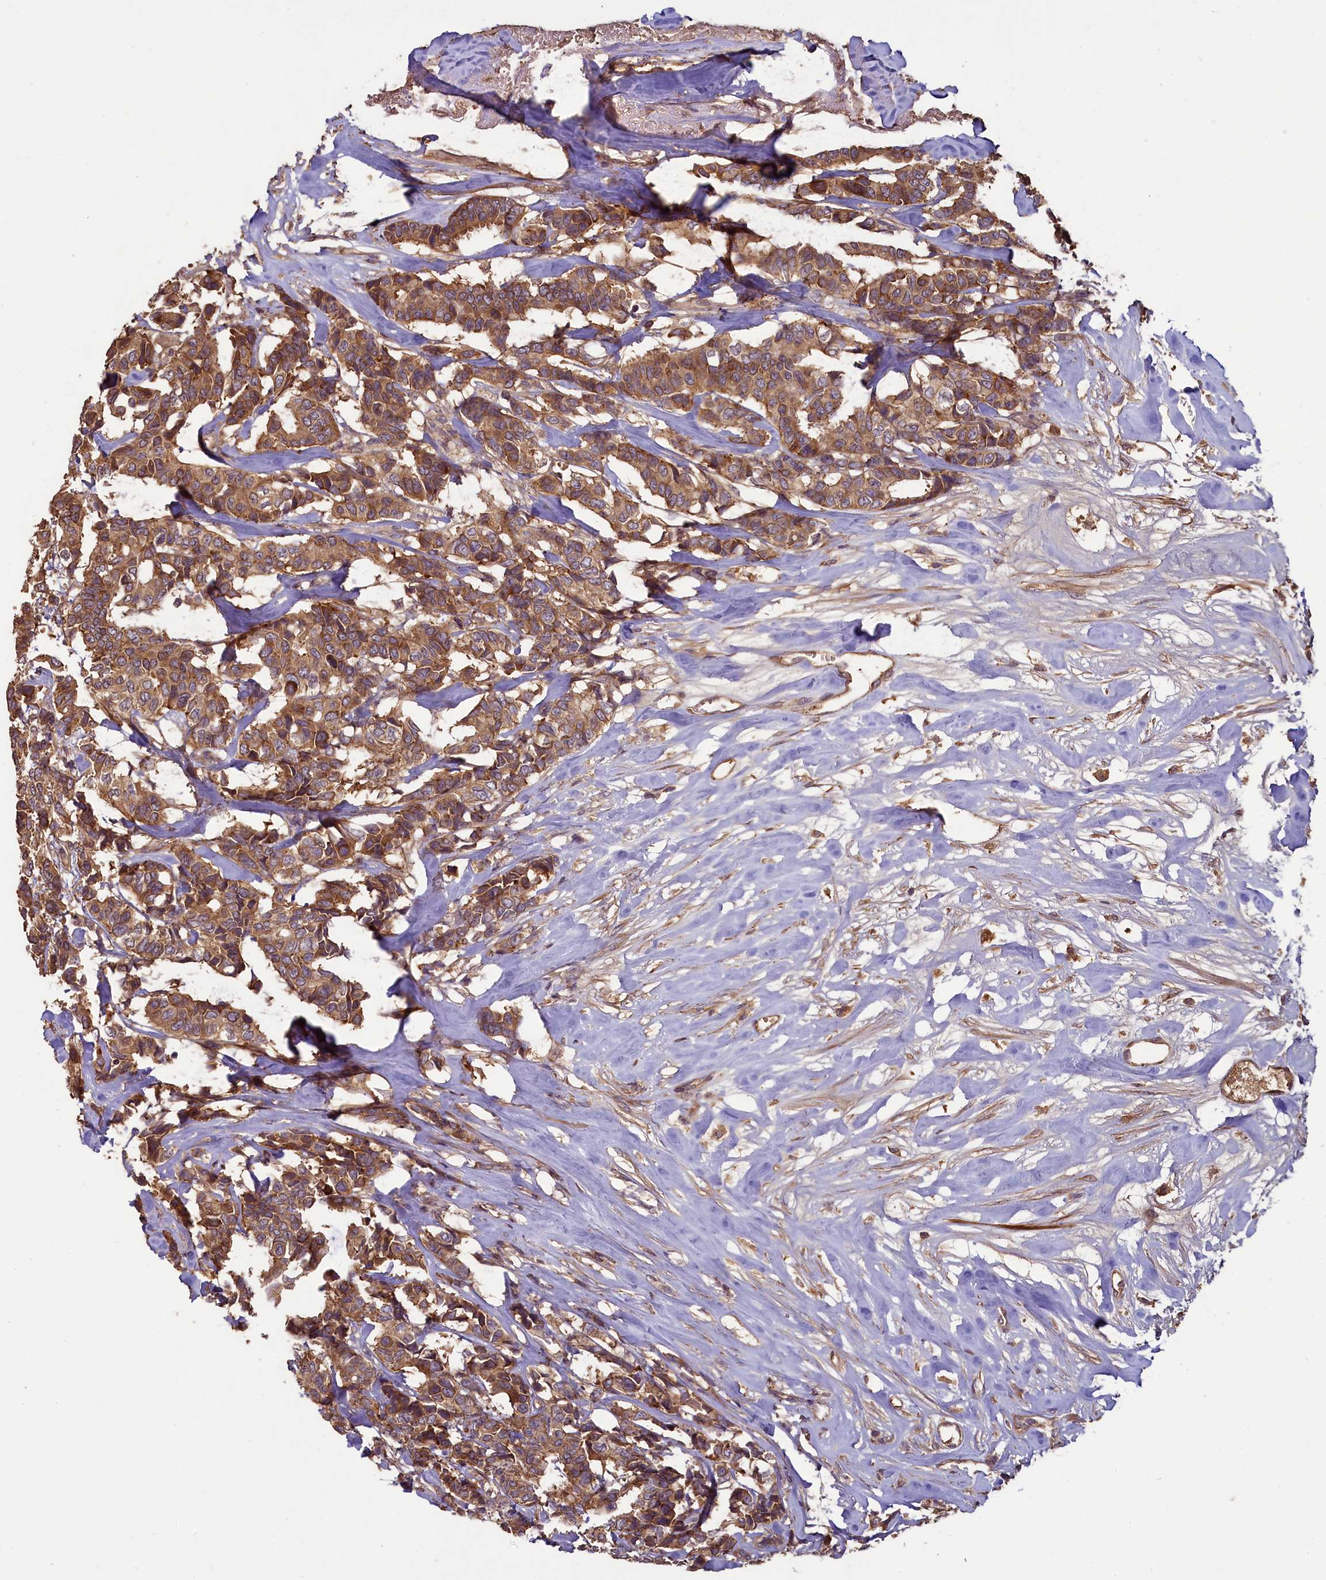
{"staining": {"intensity": "moderate", "quantity": ">75%", "location": "cytoplasmic/membranous"}, "tissue": "breast cancer", "cell_type": "Tumor cells", "image_type": "cancer", "snomed": [{"axis": "morphology", "description": "Duct carcinoma"}, {"axis": "topography", "description": "Breast"}], "caption": "Human breast invasive ductal carcinoma stained with a protein marker exhibits moderate staining in tumor cells.", "gene": "NUDT6", "patient": {"sex": "female", "age": 87}}